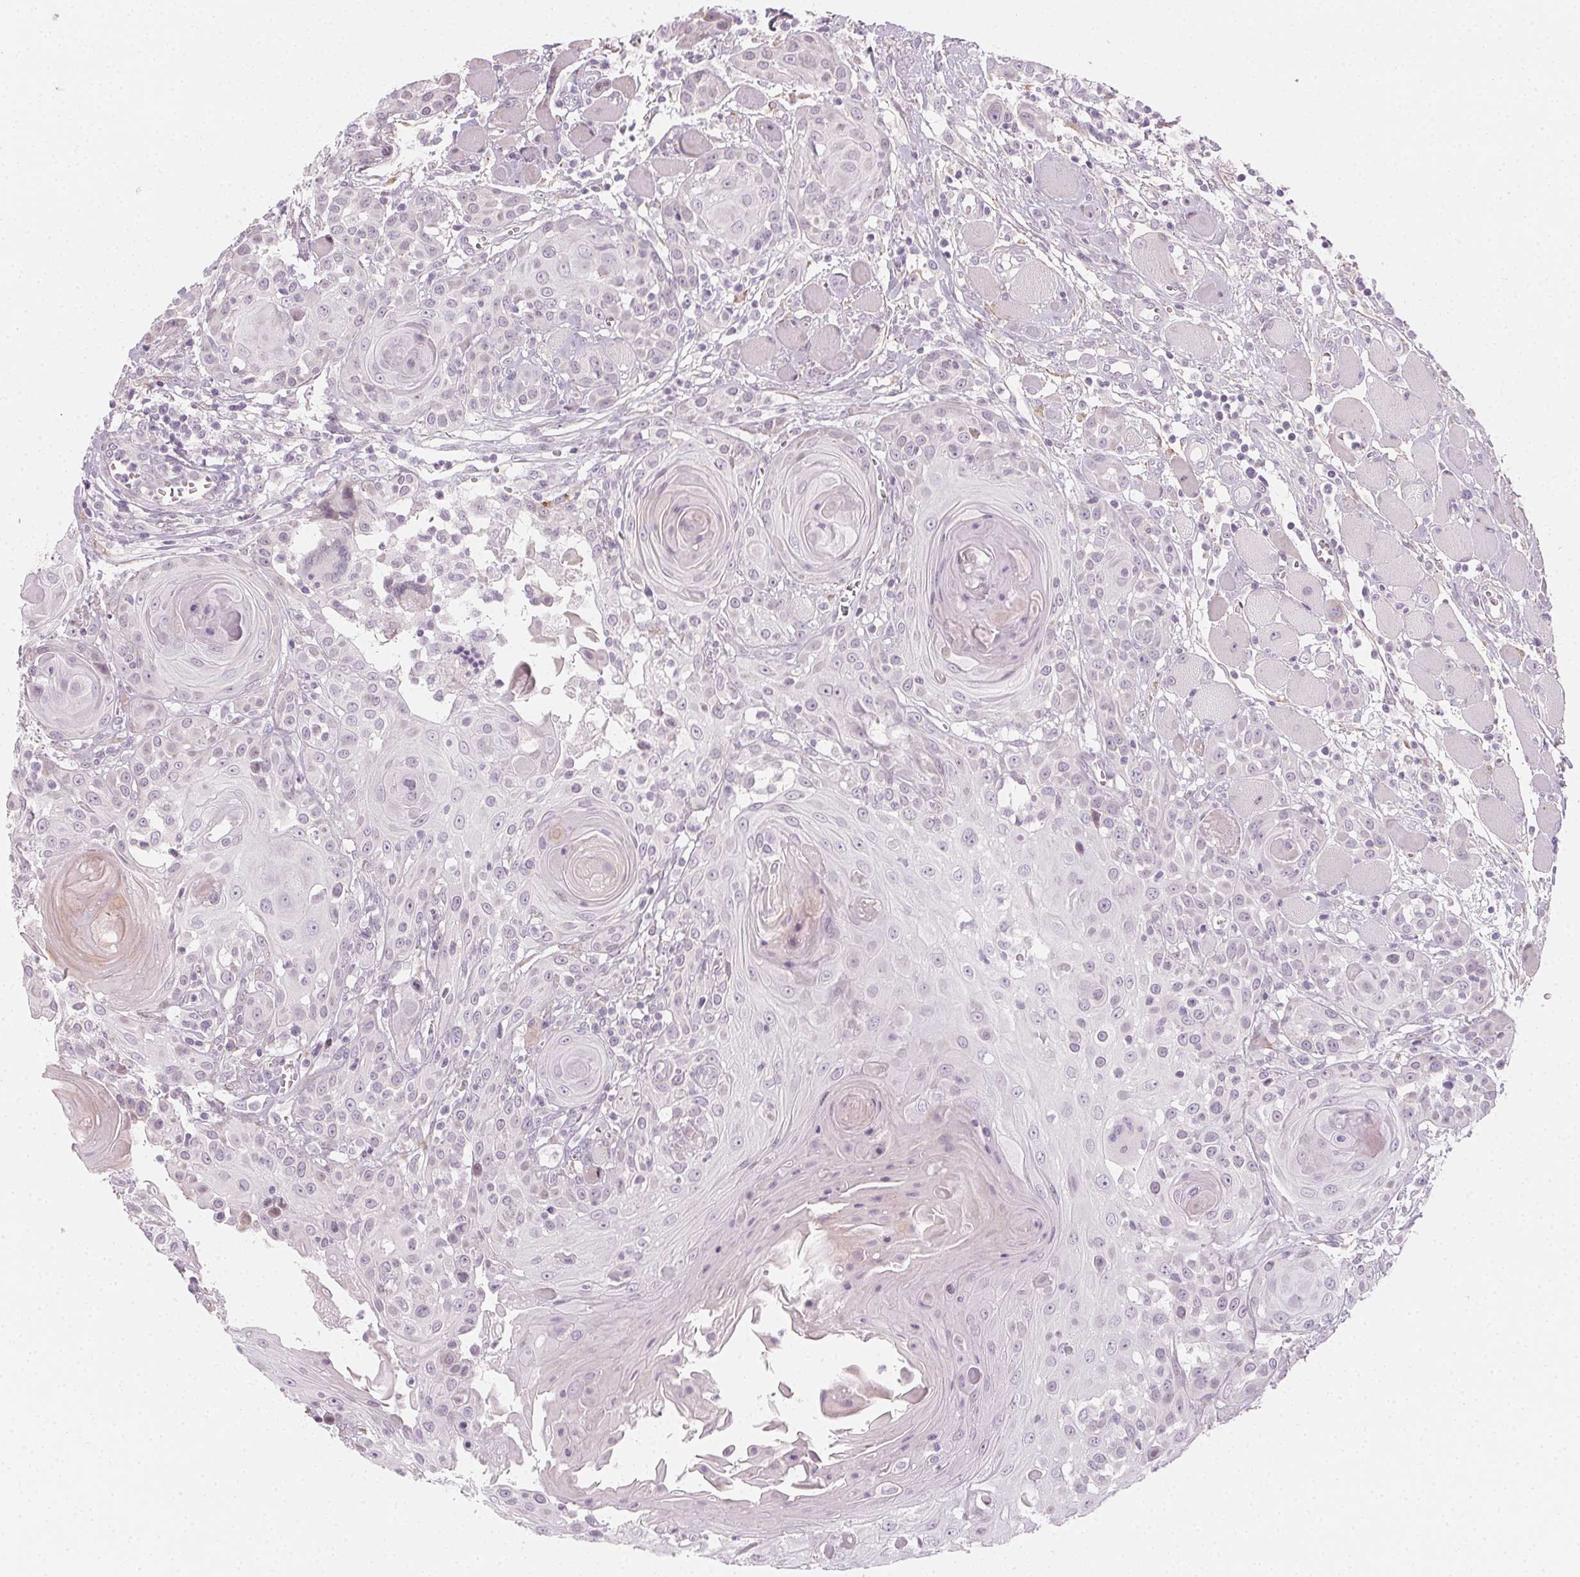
{"staining": {"intensity": "negative", "quantity": "none", "location": "none"}, "tissue": "head and neck cancer", "cell_type": "Tumor cells", "image_type": "cancer", "snomed": [{"axis": "morphology", "description": "Squamous cell carcinoma, NOS"}, {"axis": "topography", "description": "Head-Neck"}], "caption": "Immunohistochemistry micrograph of head and neck cancer (squamous cell carcinoma) stained for a protein (brown), which exhibits no positivity in tumor cells.", "gene": "CCDC96", "patient": {"sex": "female", "age": 80}}